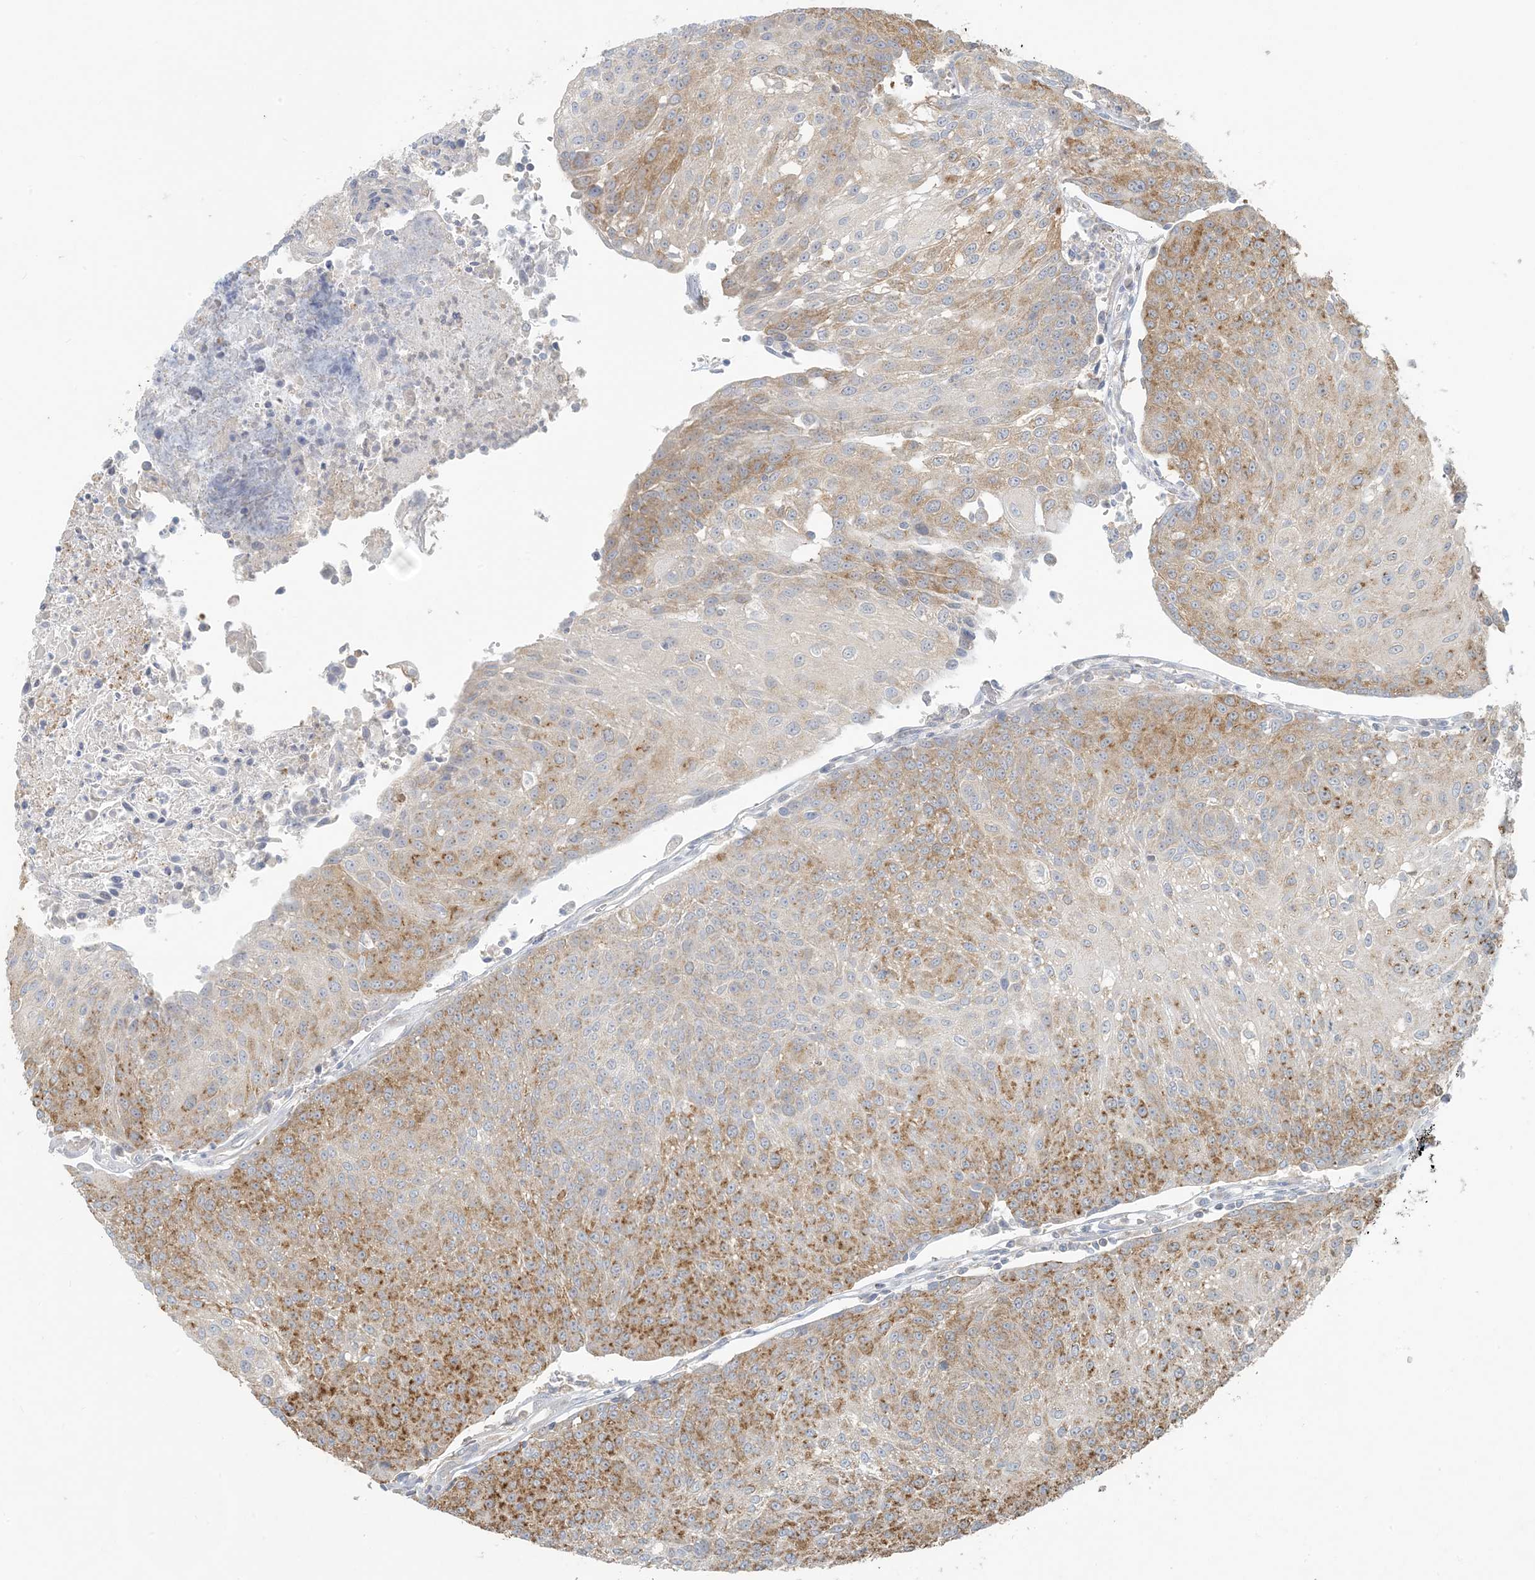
{"staining": {"intensity": "moderate", "quantity": "25%-75%", "location": "cytoplasmic/membranous"}, "tissue": "urothelial cancer", "cell_type": "Tumor cells", "image_type": "cancer", "snomed": [{"axis": "morphology", "description": "Urothelial carcinoma, High grade"}, {"axis": "topography", "description": "Urinary bladder"}], "caption": "IHC image of neoplastic tissue: human urothelial cancer stained using immunohistochemistry (IHC) demonstrates medium levels of moderate protein expression localized specifically in the cytoplasmic/membranous of tumor cells, appearing as a cytoplasmic/membranous brown color.", "gene": "HACL1", "patient": {"sex": "female", "age": 85}}